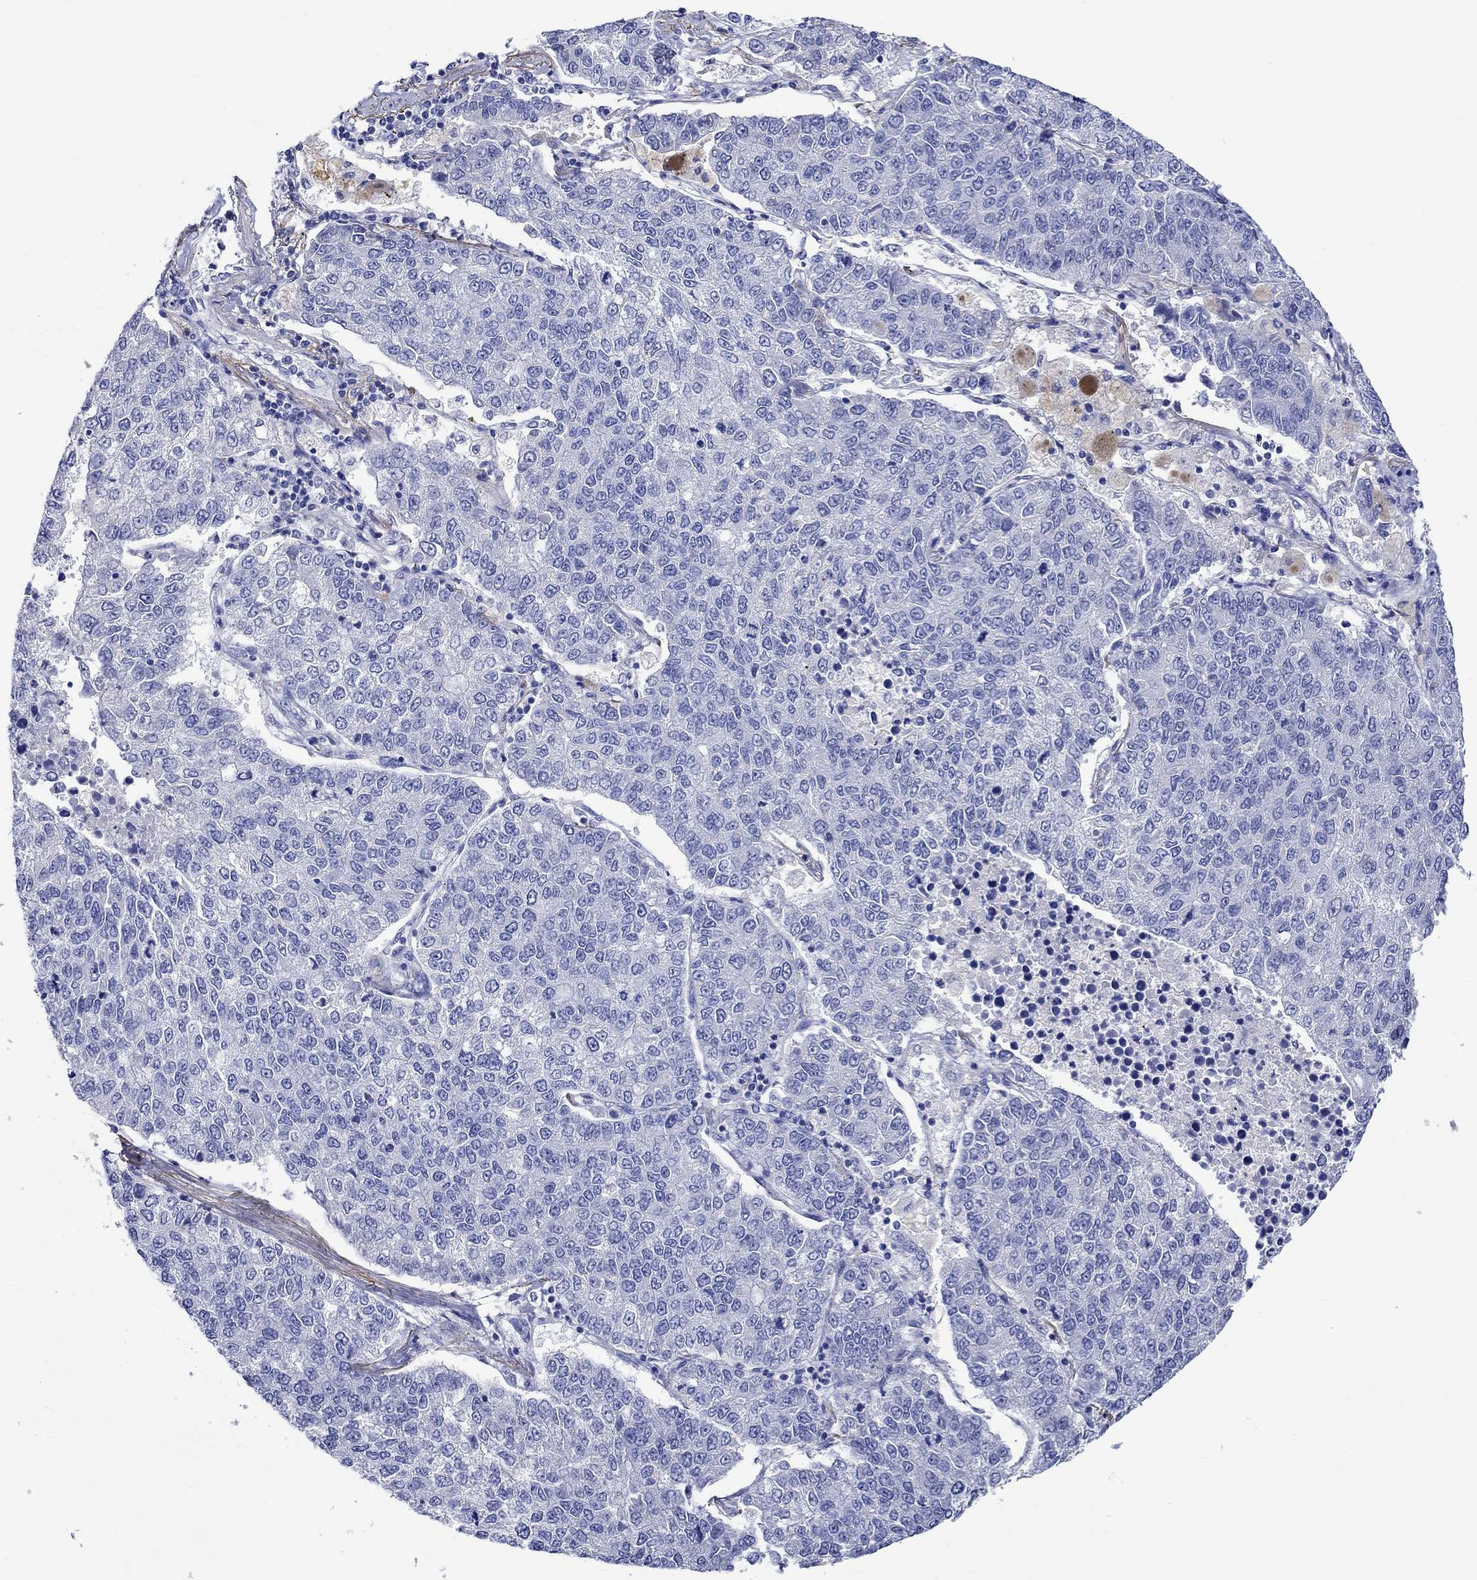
{"staining": {"intensity": "negative", "quantity": "none", "location": "none"}, "tissue": "lung cancer", "cell_type": "Tumor cells", "image_type": "cancer", "snomed": [{"axis": "morphology", "description": "Adenocarcinoma, NOS"}, {"axis": "topography", "description": "Lung"}], "caption": "A high-resolution histopathology image shows IHC staining of lung cancer, which reveals no significant staining in tumor cells. (Immunohistochemistry, brightfield microscopy, high magnification).", "gene": "KLHL35", "patient": {"sex": "male", "age": 49}}